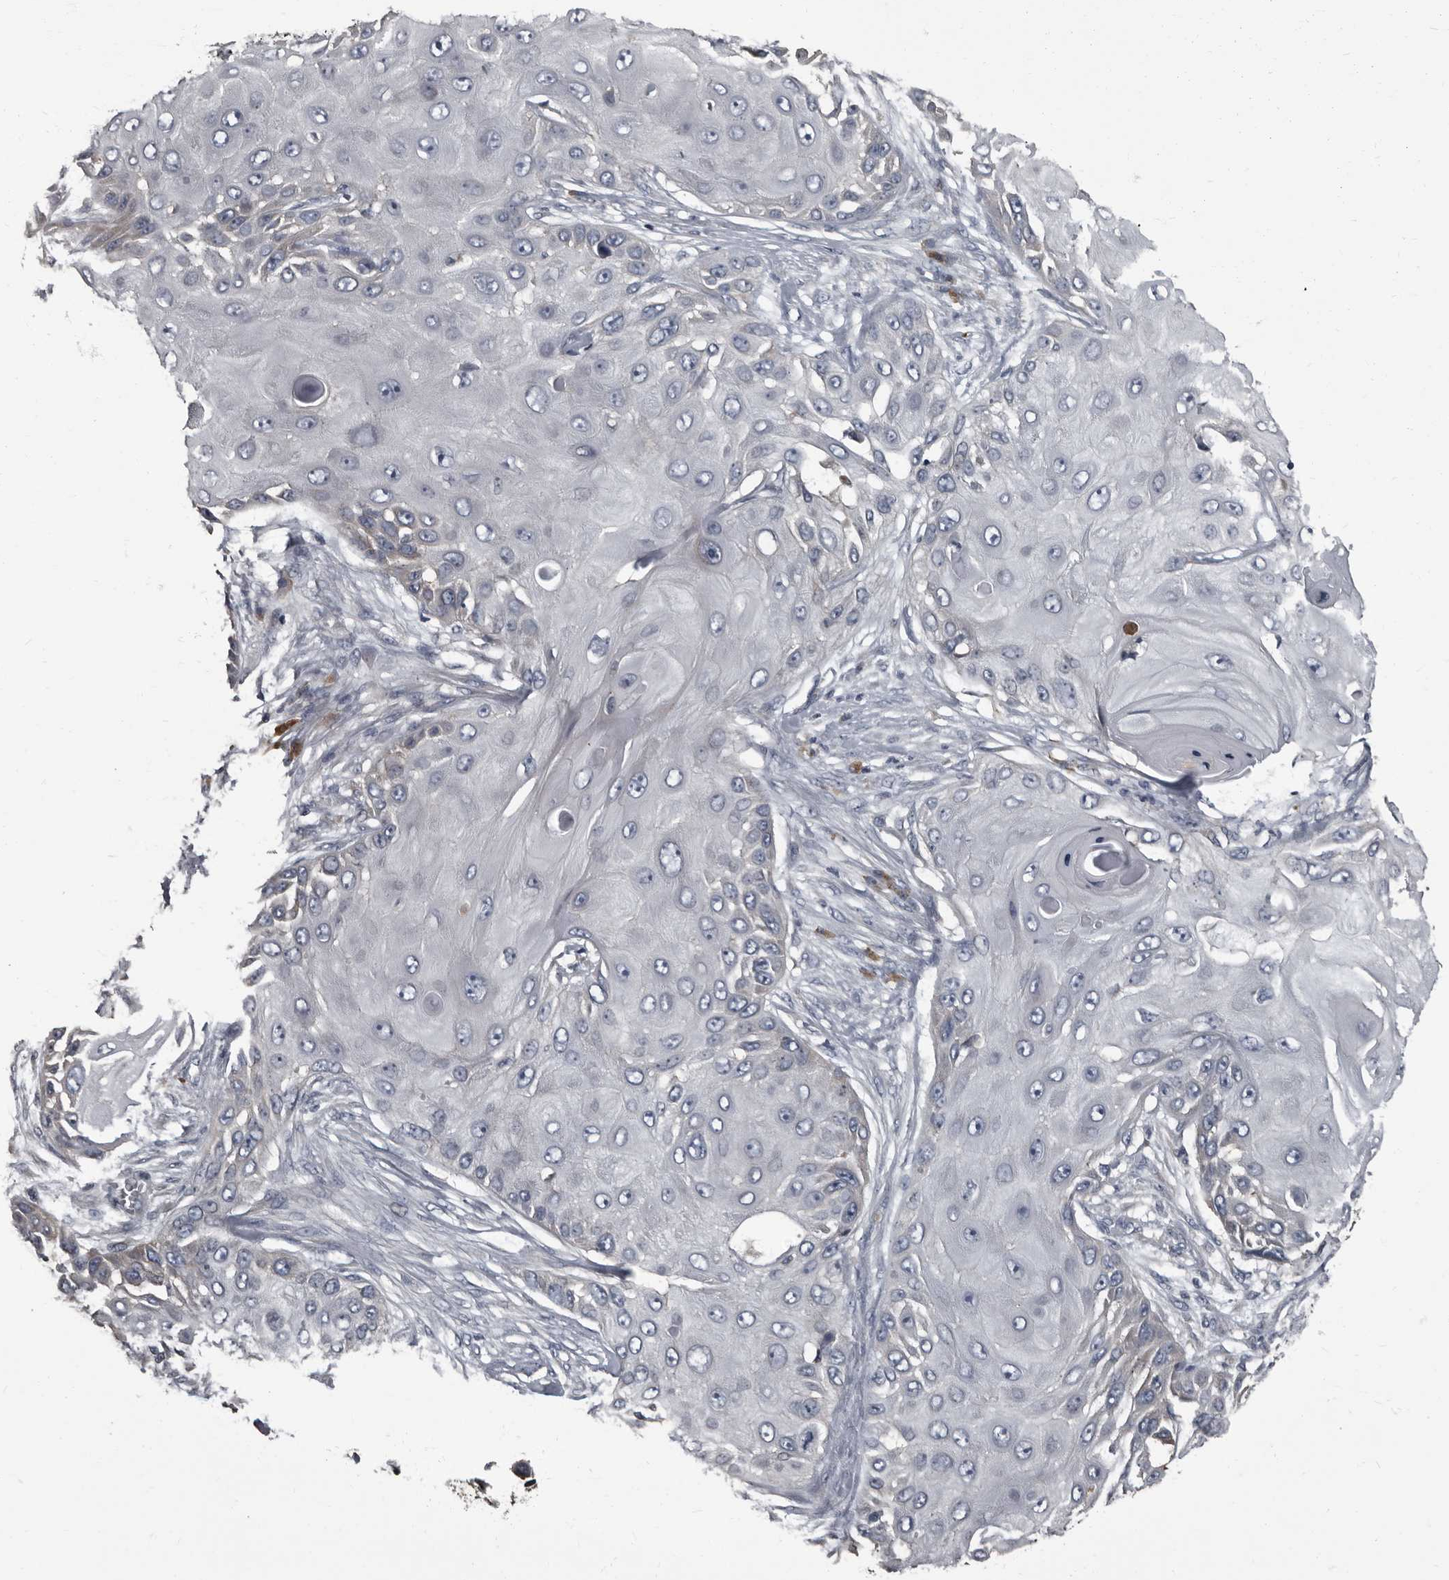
{"staining": {"intensity": "negative", "quantity": "none", "location": "none"}, "tissue": "skin cancer", "cell_type": "Tumor cells", "image_type": "cancer", "snomed": [{"axis": "morphology", "description": "Squamous cell carcinoma, NOS"}, {"axis": "topography", "description": "Skin"}], "caption": "This histopathology image is of squamous cell carcinoma (skin) stained with IHC to label a protein in brown with the nuclei are counter-stained blue. There is no positivity in tumor cells.", "gene": "TPD52L1", "patient": {"sex": "female", "age": 44}}